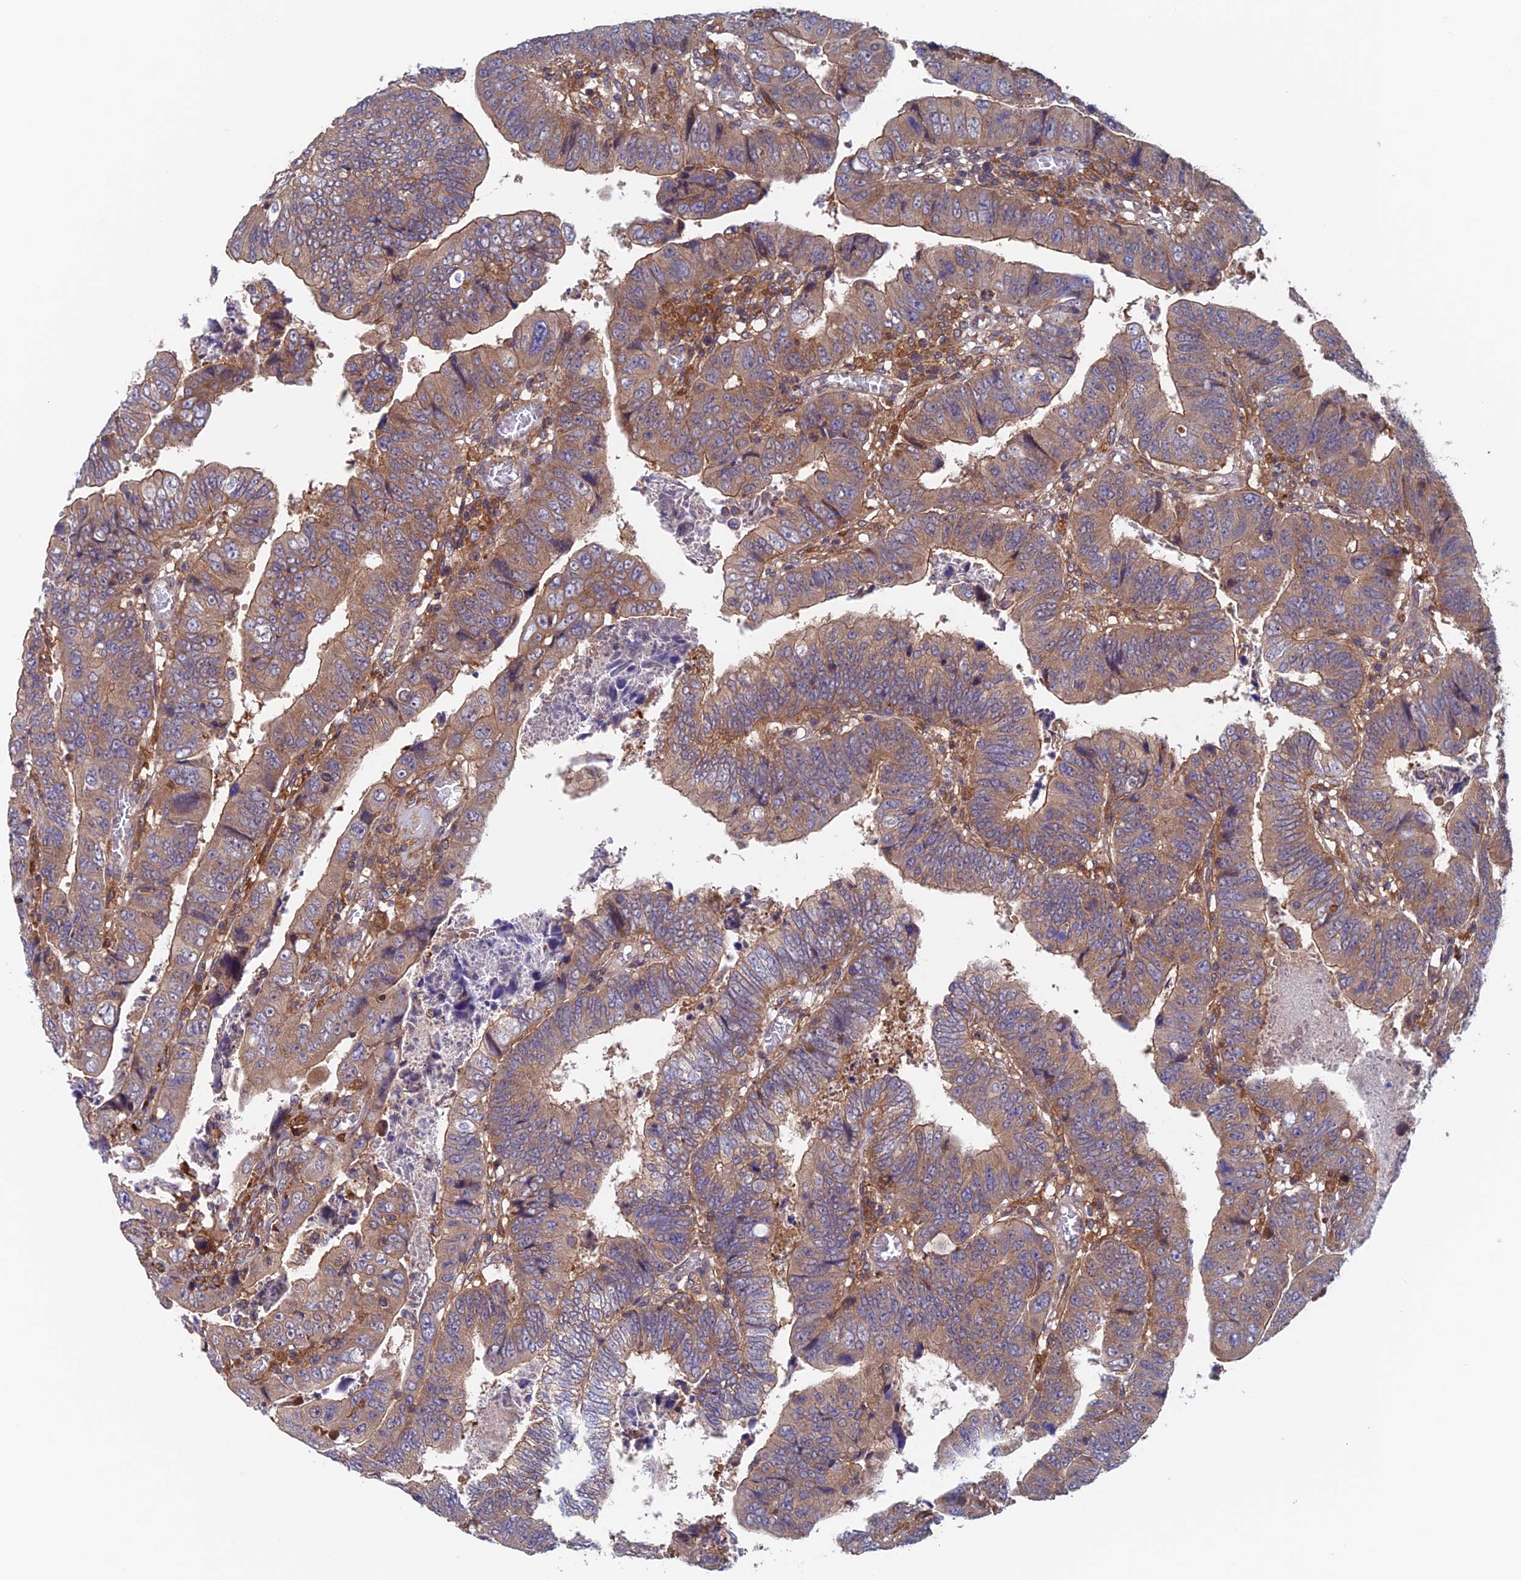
{"staining": {"intensity": "moderate", "quantity": ">75%", "location": "cytoplasmic/membranous"}, "tissue": "colorectal cancer", "cell_type": "Tumor cells", "image_type": "cancer", "snomed": [{"axis": "morphology", "description": "Normal tissue, NOS"}, {"axis": "morphology", "description": "Adenocarcinoma, NOS"}, {"axis": "topography", "description": "Rectum"}], "caption": "This image exhibits immunohistochemistry staining of adenocarcinoma (colorectal), with medium moderate cytoplasmic/membranous positivity in approximately >75% of tumor cells.", "gene": "NUDT16L1", "patient": {"sex": "female", "age": 65}}